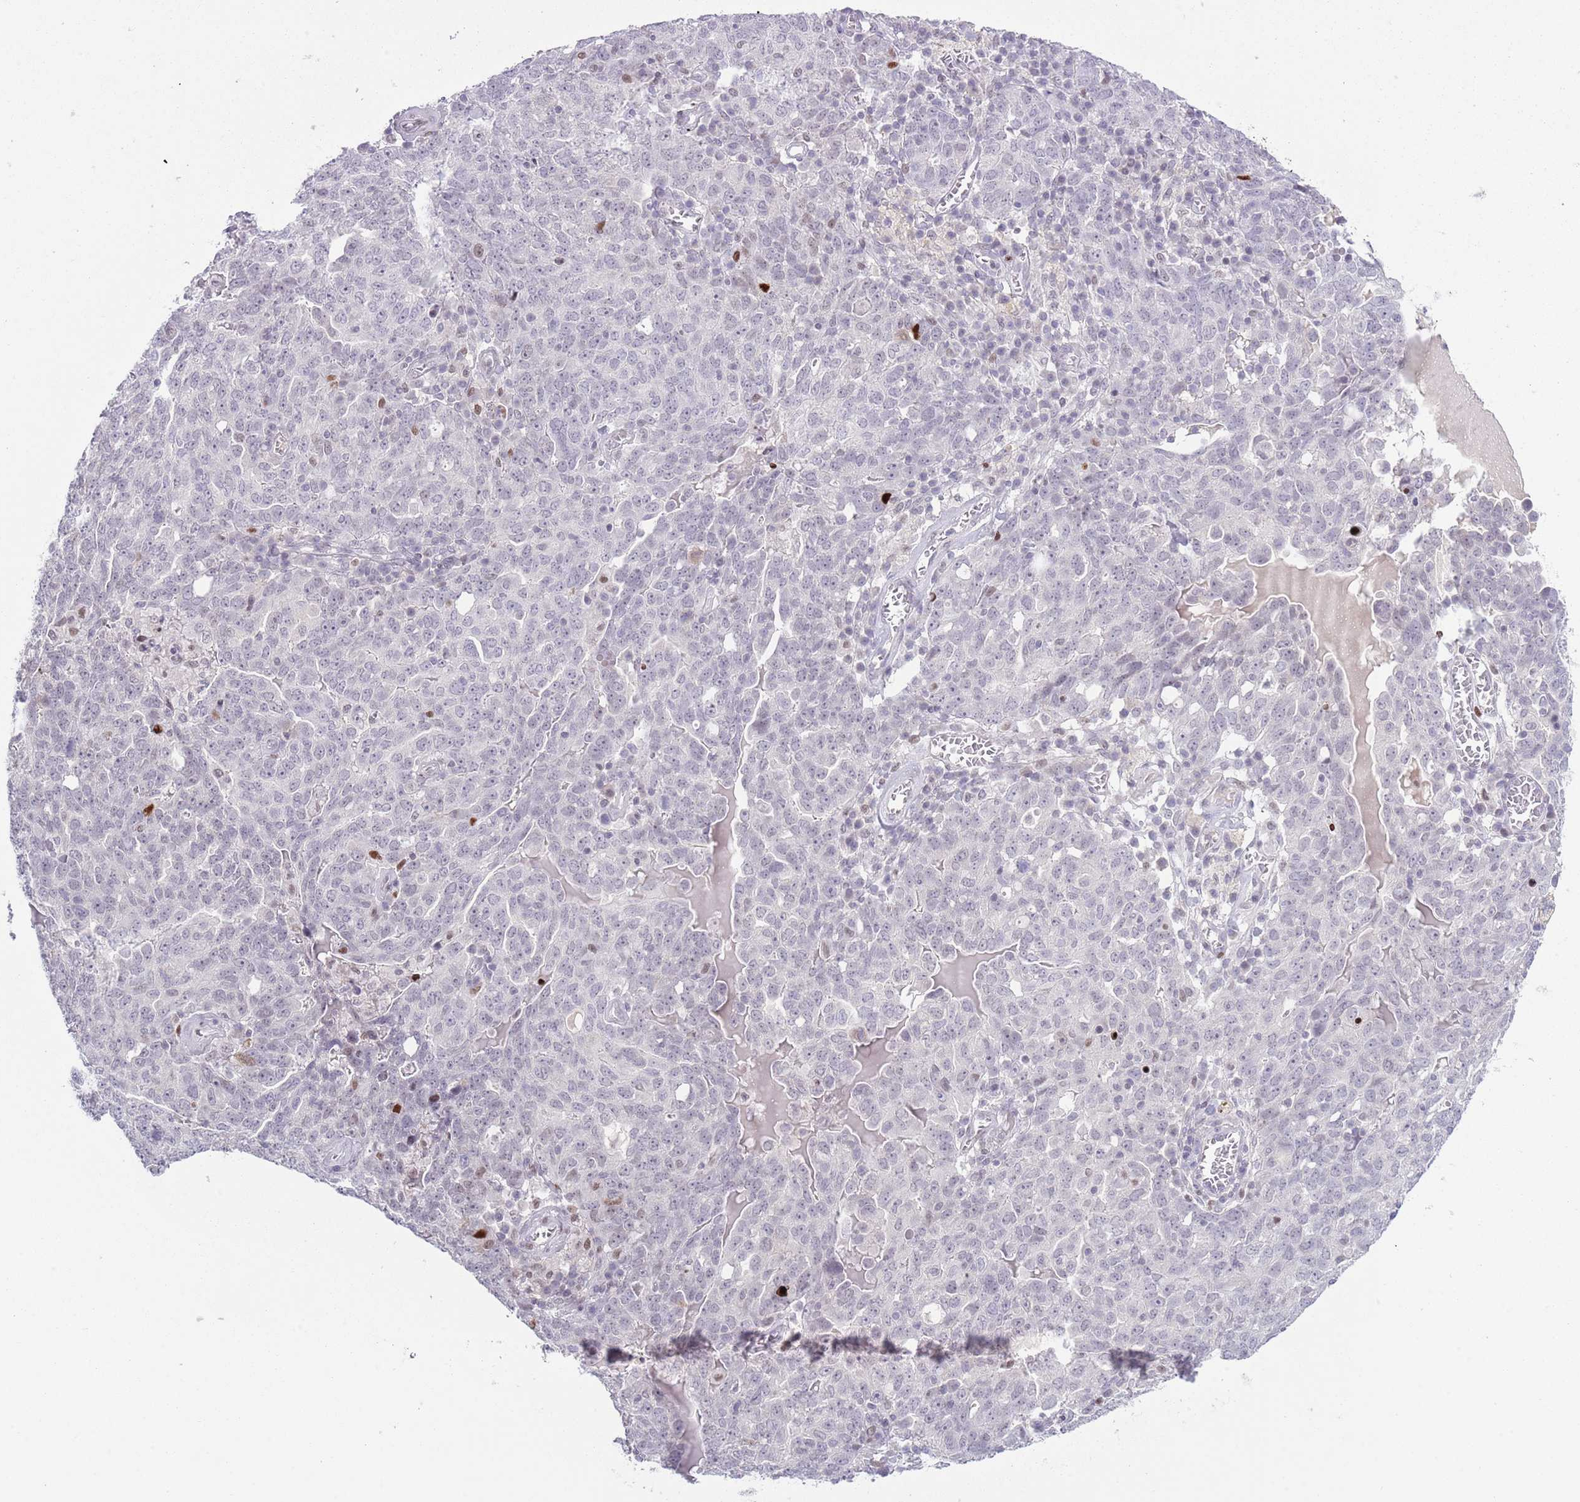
{"staining": {"intensity": "moderate", "quantity": "<25%", "location": "nuclear"}, "tissue": "ovarian cancer", "cell_type": "Tumor cells", "image_type": "cancer", "snomed": [{"axis": "morphology", "description": "Carcinoma, endometroid"}, {"axis": "topography", "description": "Ovary"}], "caption": "DAB (3,3'-diaminobenzidine) immunohistochemical staining of human ovarian cancer (endometroid carcinoma) reveals moderate nuclear protein positivity in about <25% of tumor cells.", "gene": "MFSD10", "patient": {"sex": "female", "age": 62}}